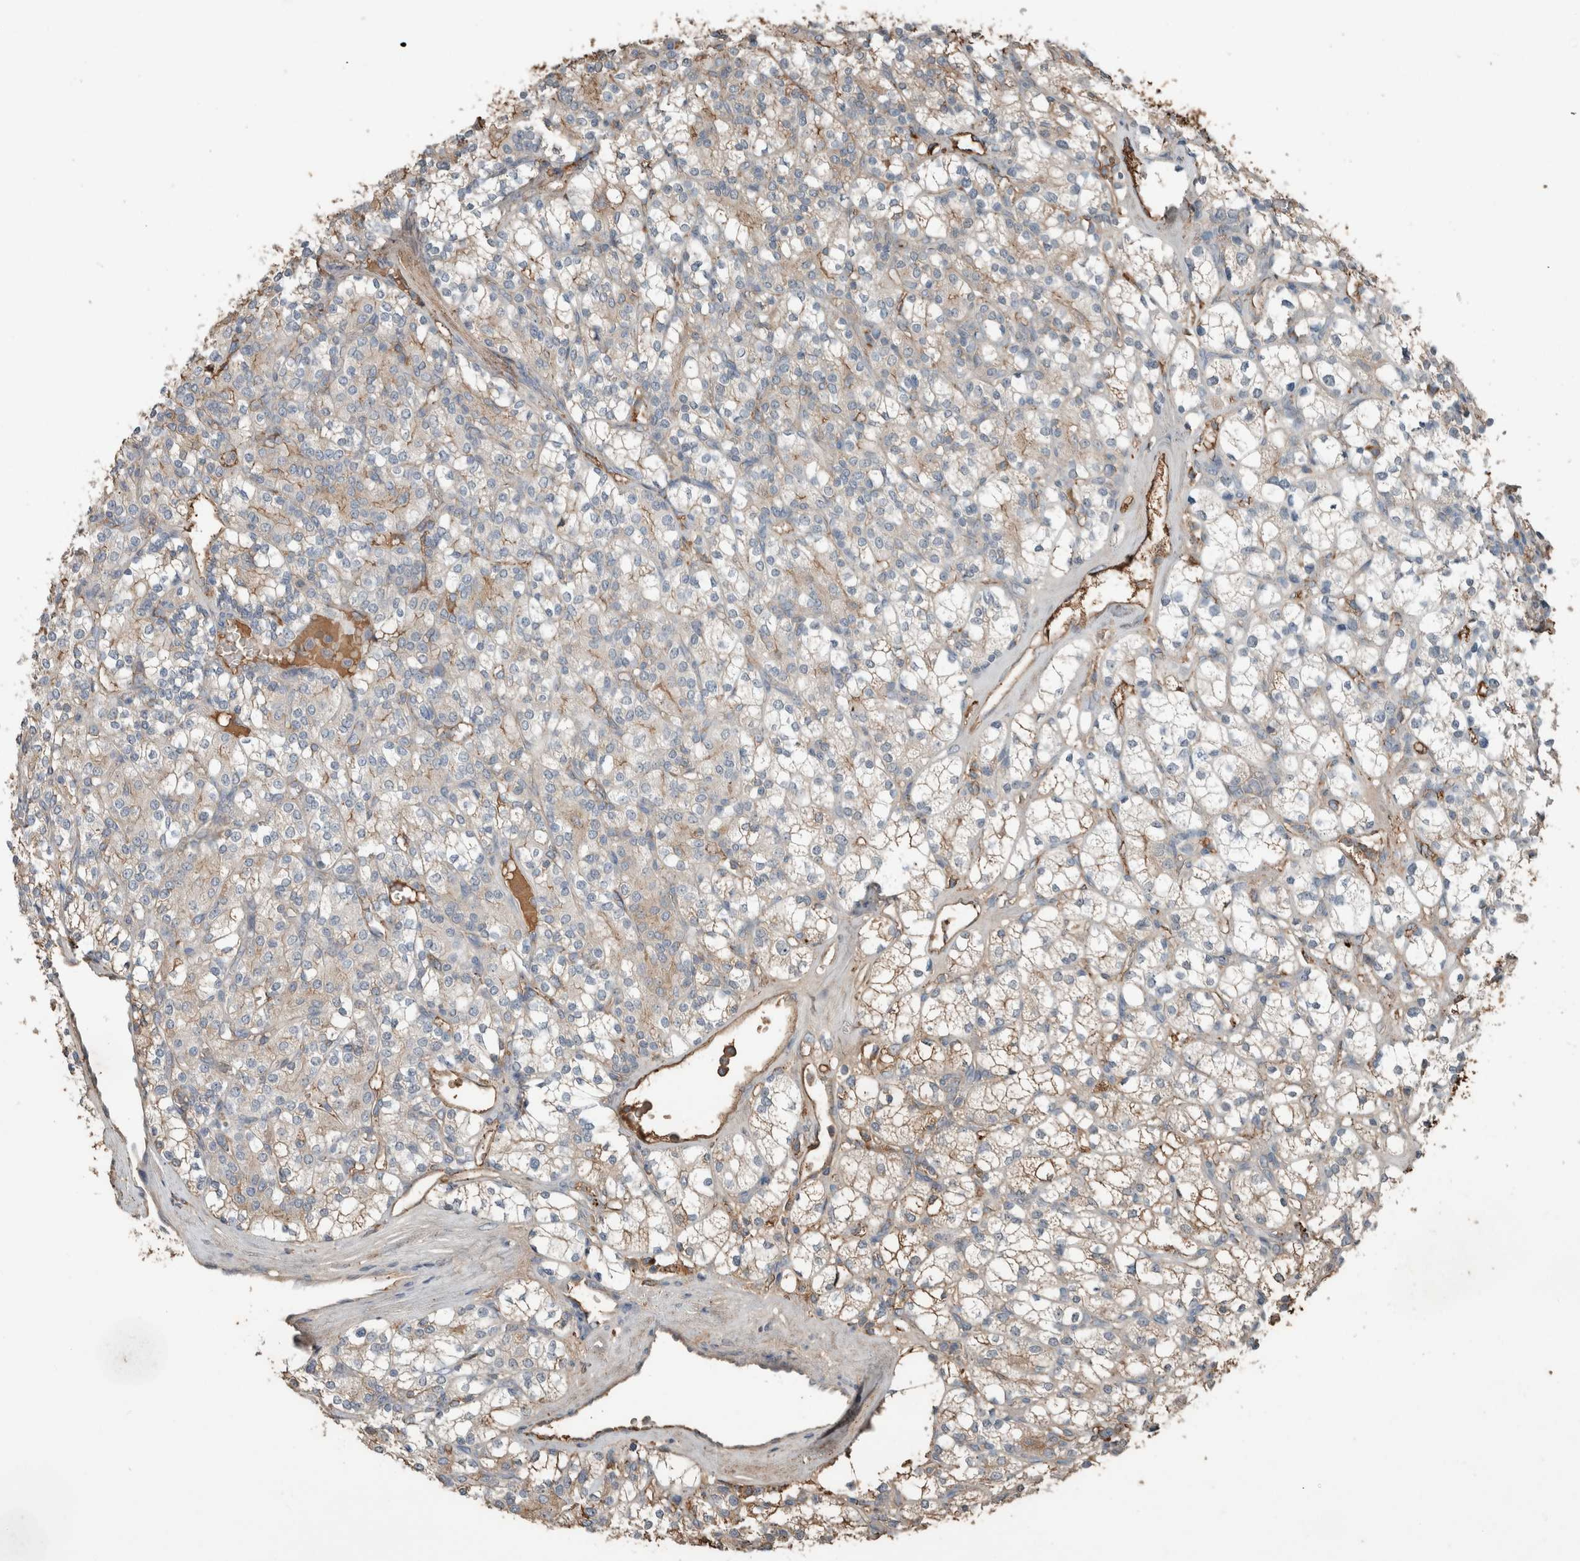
{"staining": {"intensity": "weak", "quantity": "25%-75%", "location": "cytoplasmic/membranous"}, "tissue": "renal cancer", "cell_type": "Tumor cells", "image_type": "cancer", "snomed": [{"axis": "morphology", "description": "Adenocarcinoma, NOS"}, {"axis": "topography", "description": "Kidney"}], "caption": "A brown stain highlights weak cytoplasmic/membranous staining of a protein in renal cancer tumor cells.", "gene": "USP34", "patient": {"sex": "male", "age": 77}}